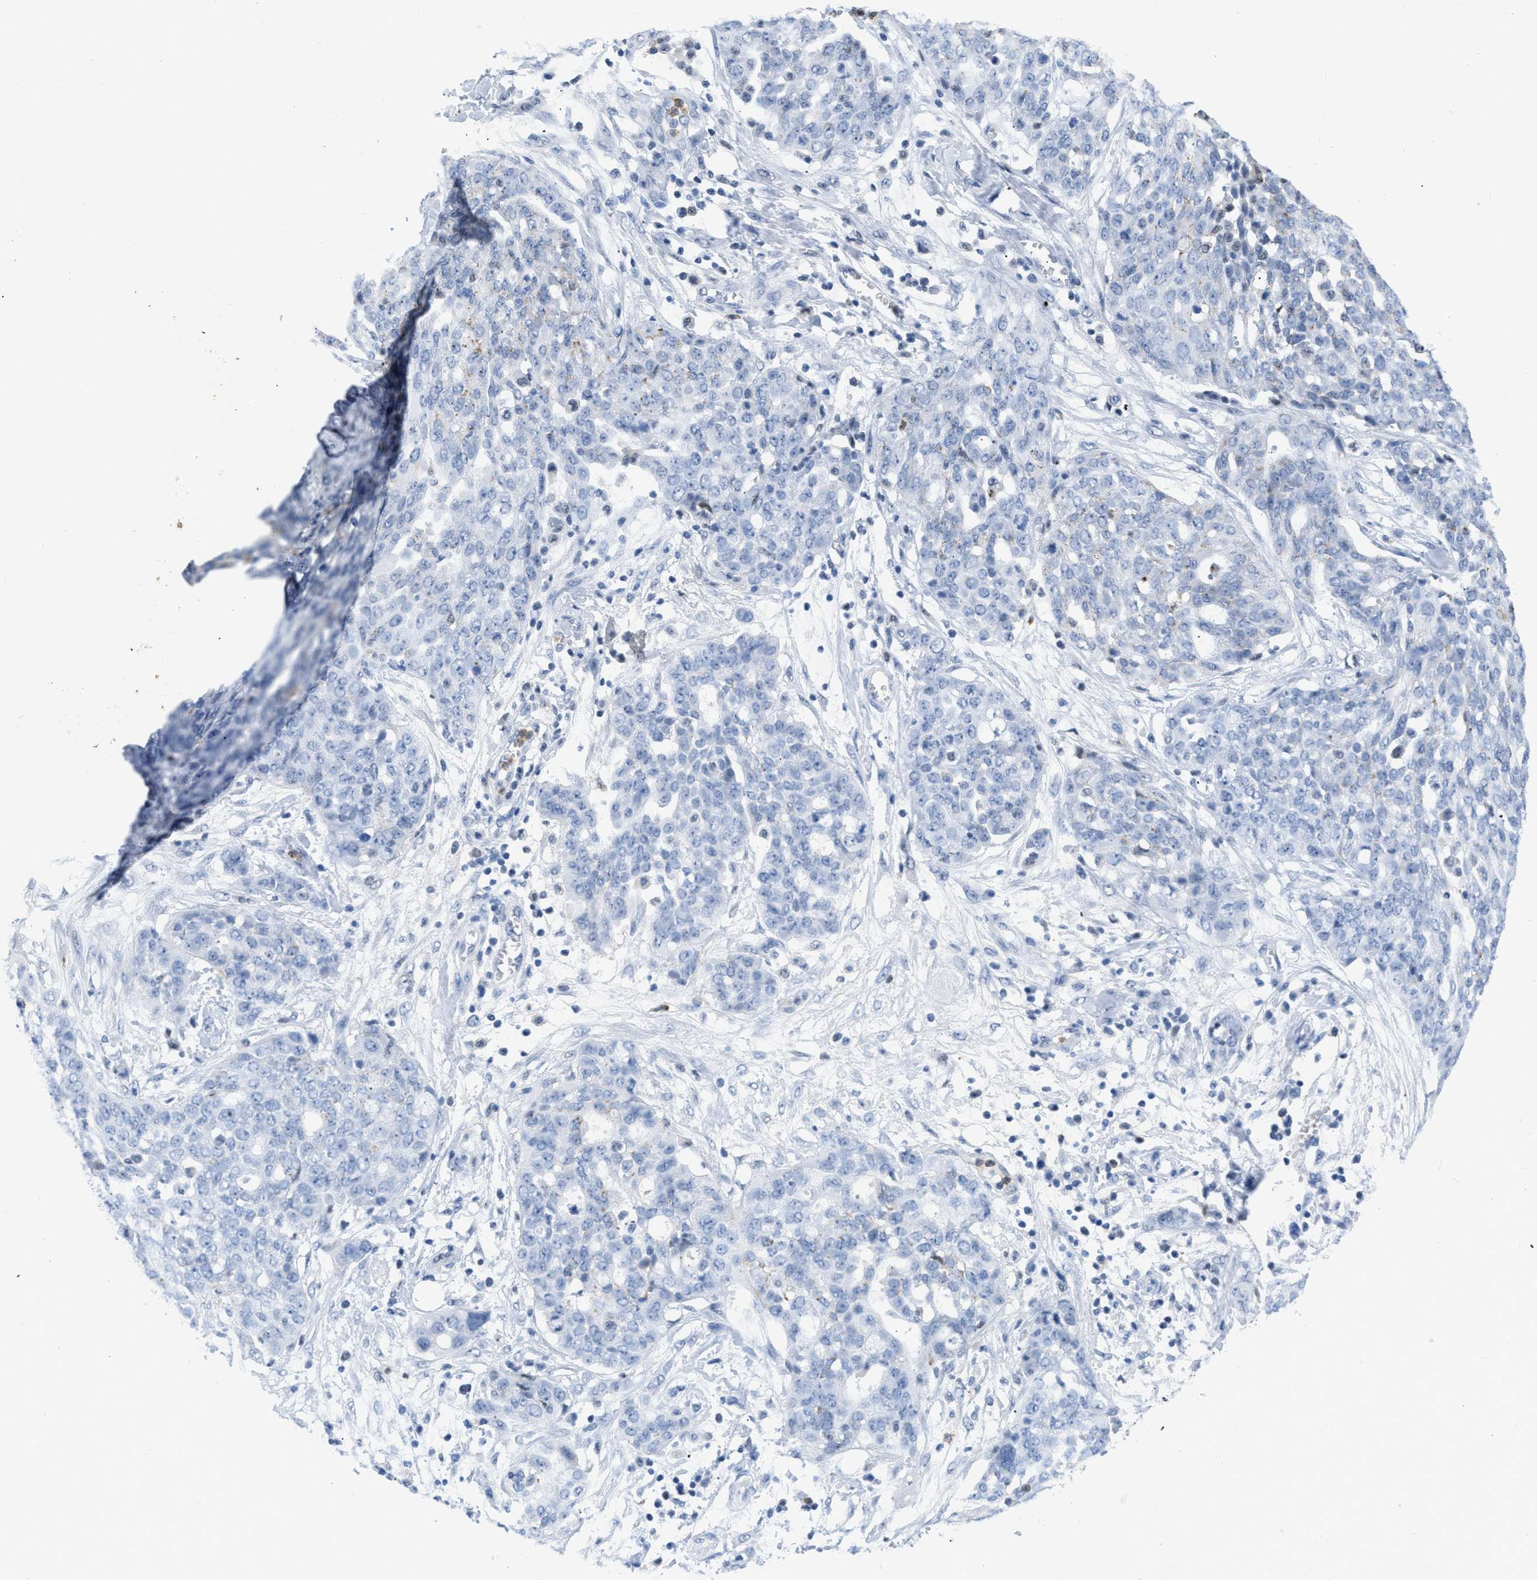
{"staining": {"intensity": "negative", "quantity": "none", "location": "none"}, "tissue": "ovarian cancer", "cell_type": "Tumor cells", "image_type": "cancer", "snomed": [{"axis": "morphology", "description": "Cystadenocarcinoma, serous, NOS"}, {"axis": "topography", "description": "Soft tissue"}, {"axis": "topography", "description": "Ovary"}], "caption": "This is an immunohistochemistry micrograph of ovarian cancer. There is no staining in tumor cells.", "gene": "BOLL", "patient": {"sex": "female", "age": 57}}